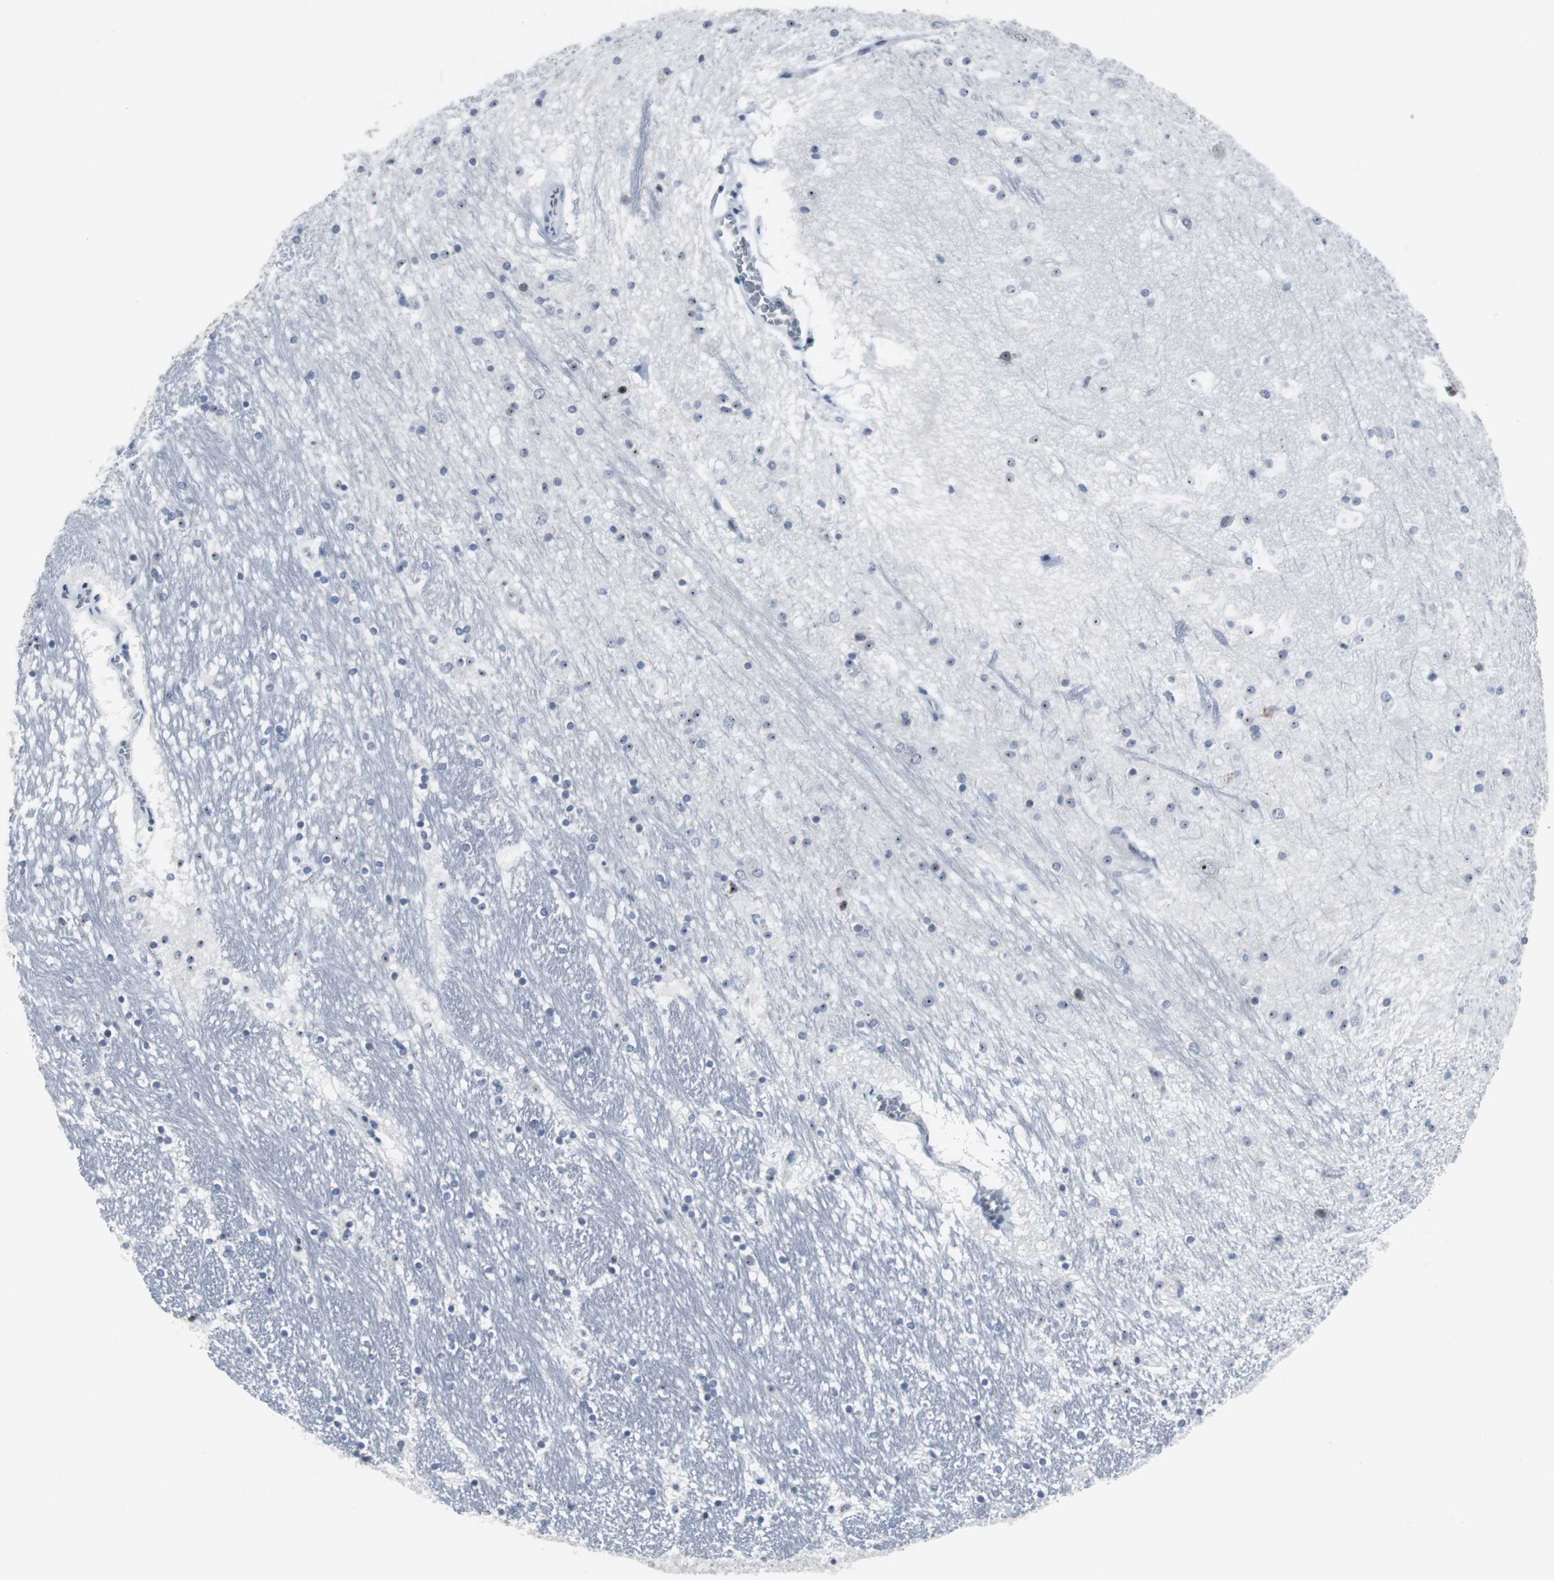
{"staining": {"intensity": "strong", "quantity": "<25%", "location": "nuclear"}, "tissue": "hippocampus", "cell_type": "Glial cells", "image_type": "normal", "snomed": [{"axis": "morphology", "description": "Normal tissue, NOS"}, {"axis": "topography", "description": "Hippocampus"}], "caption": "Unremarkable hippocampus exhibits strong nuclear staining in about <25% of glial cells Using DAB (3,3'-diaminobenzidine) (brown) and hematoxylin (blue) stains, captured at high magnification using brightfield microscopy..", "gene": "DOK1", "patient": {"sex": "male", "age": 45}}